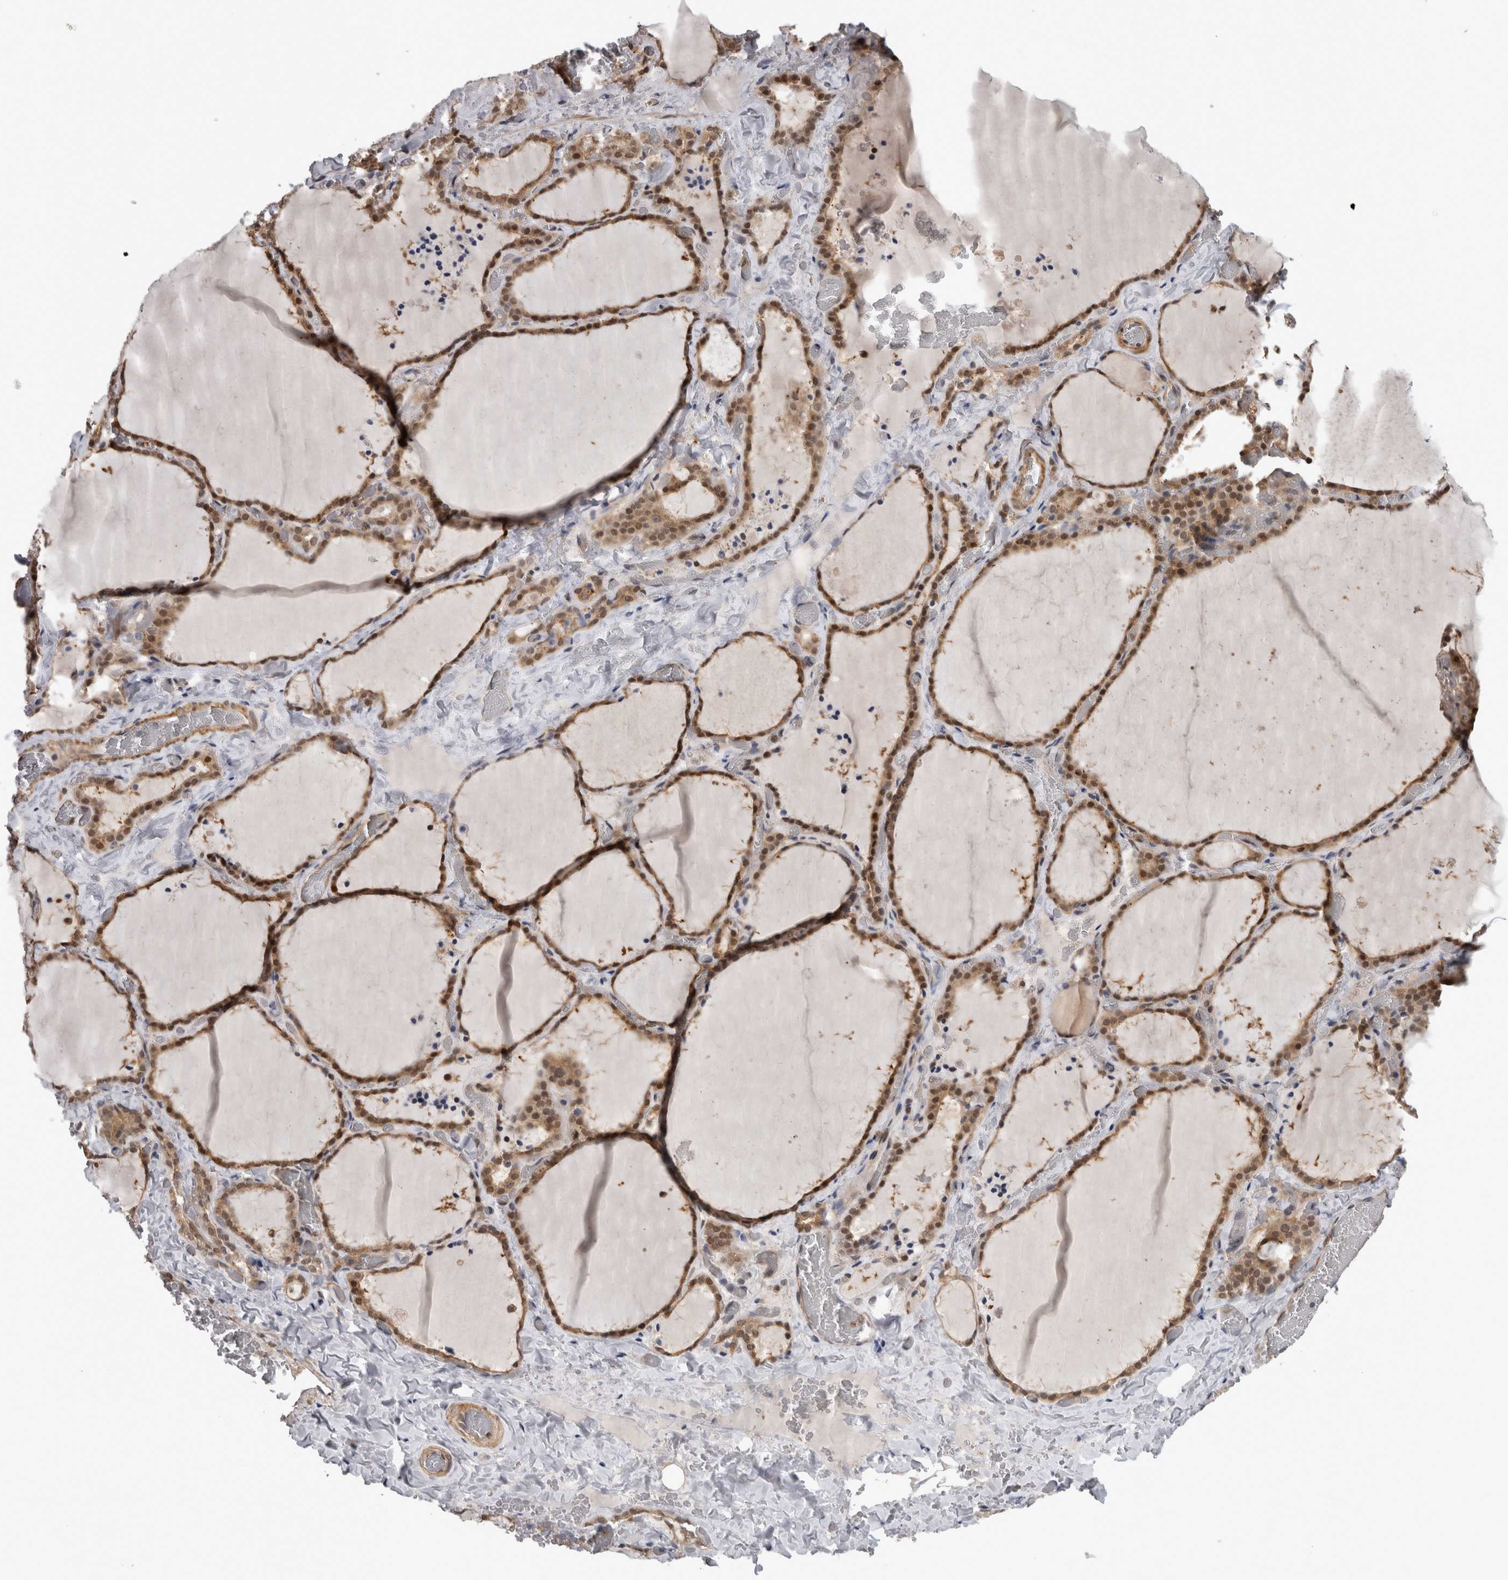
{"staining": {"intensity": "strong", "quantity": ">75%", "location": "cytoplasmic/membranous,nuclear"}, "tissue": "thyroid gland", "cell_type": "Glandular cells", "image_type": "normal", "snomed": [{"axis": "morphology", "description": "Normal tissue, NOS"}, {"axis": "topography", "description": "Thyroid gland"}], "caption": "Immunohistochemistry (IHC) micrograph of benign thyroid gland: human thyroid gland stained using IHC exhibits high levels of strong protein expression localized specifically in the cytoplasmic/membranous,nuclear of glandular cells, appearing as a cytoplasmic/membranous,nuclear brown color.", "gene": "NAPRT", "patient": {"sex": "female", "age": 22}}